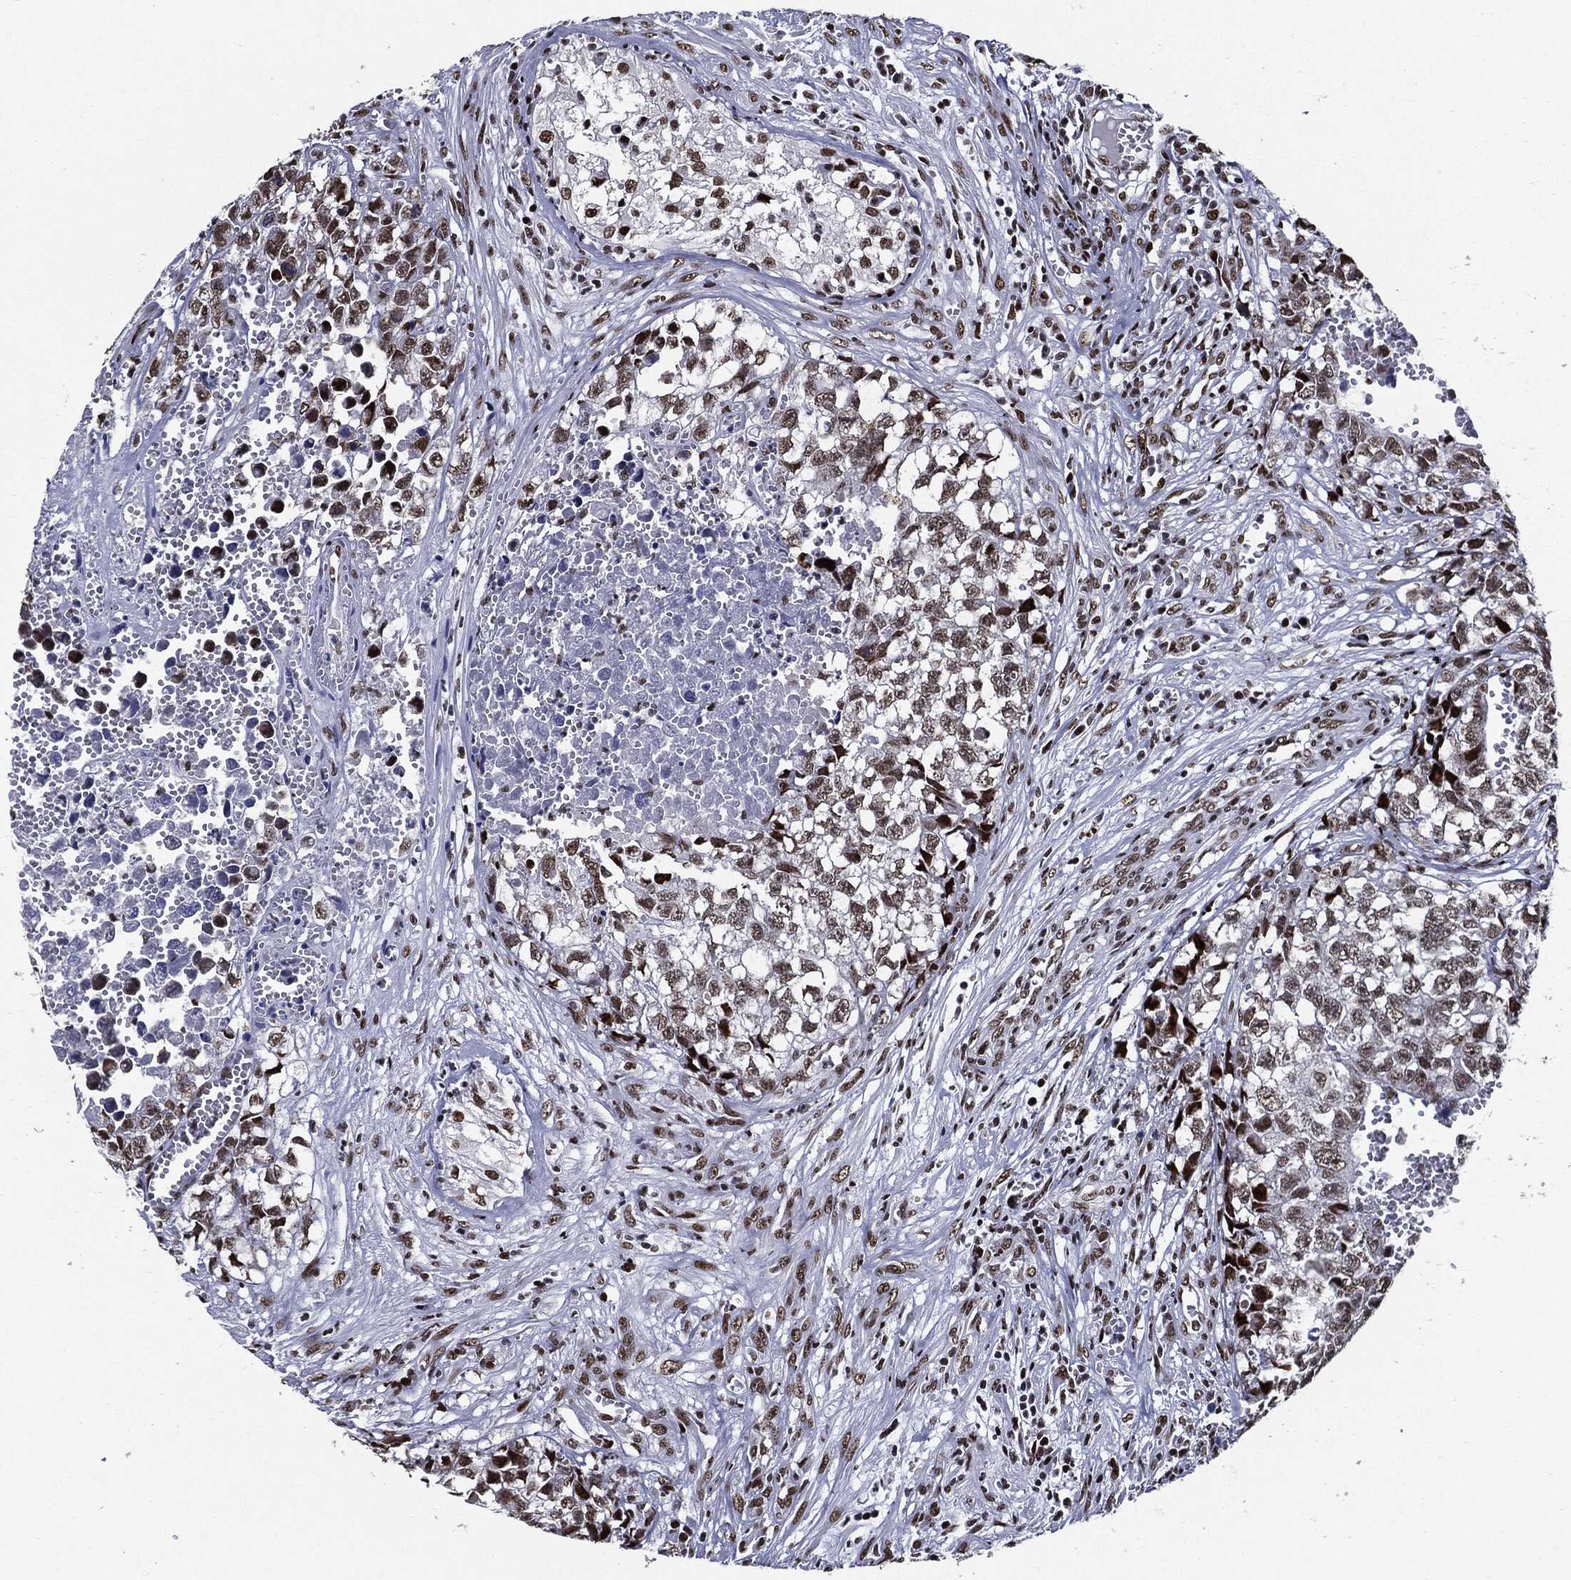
{"staining": {"intensity": "moderate", "quantity": "25%-75%", "location": "nuclear"}, "tissue": "testis cancer", "cell_type": "Tumor cells", "image_type": "cancer", "snomed": [{"axis": "morphology", "description": "Seminoma, NOS"}, {"axis": "morphology", "description": "Carcinoma, Embryonal, NOS"}, {"axis": "topography", "description": "Testis"}], "caption": "Immunohistochemical staining of human testis embryonal carcinoma exhibits medium levels of moderate nuclear expression in about 25%-75% of tumor cells. (DAB IHC with brightfield microscopy, high magnification).", "gene": "ZFP91", "patient": {"sex": "male", "age": 22}}